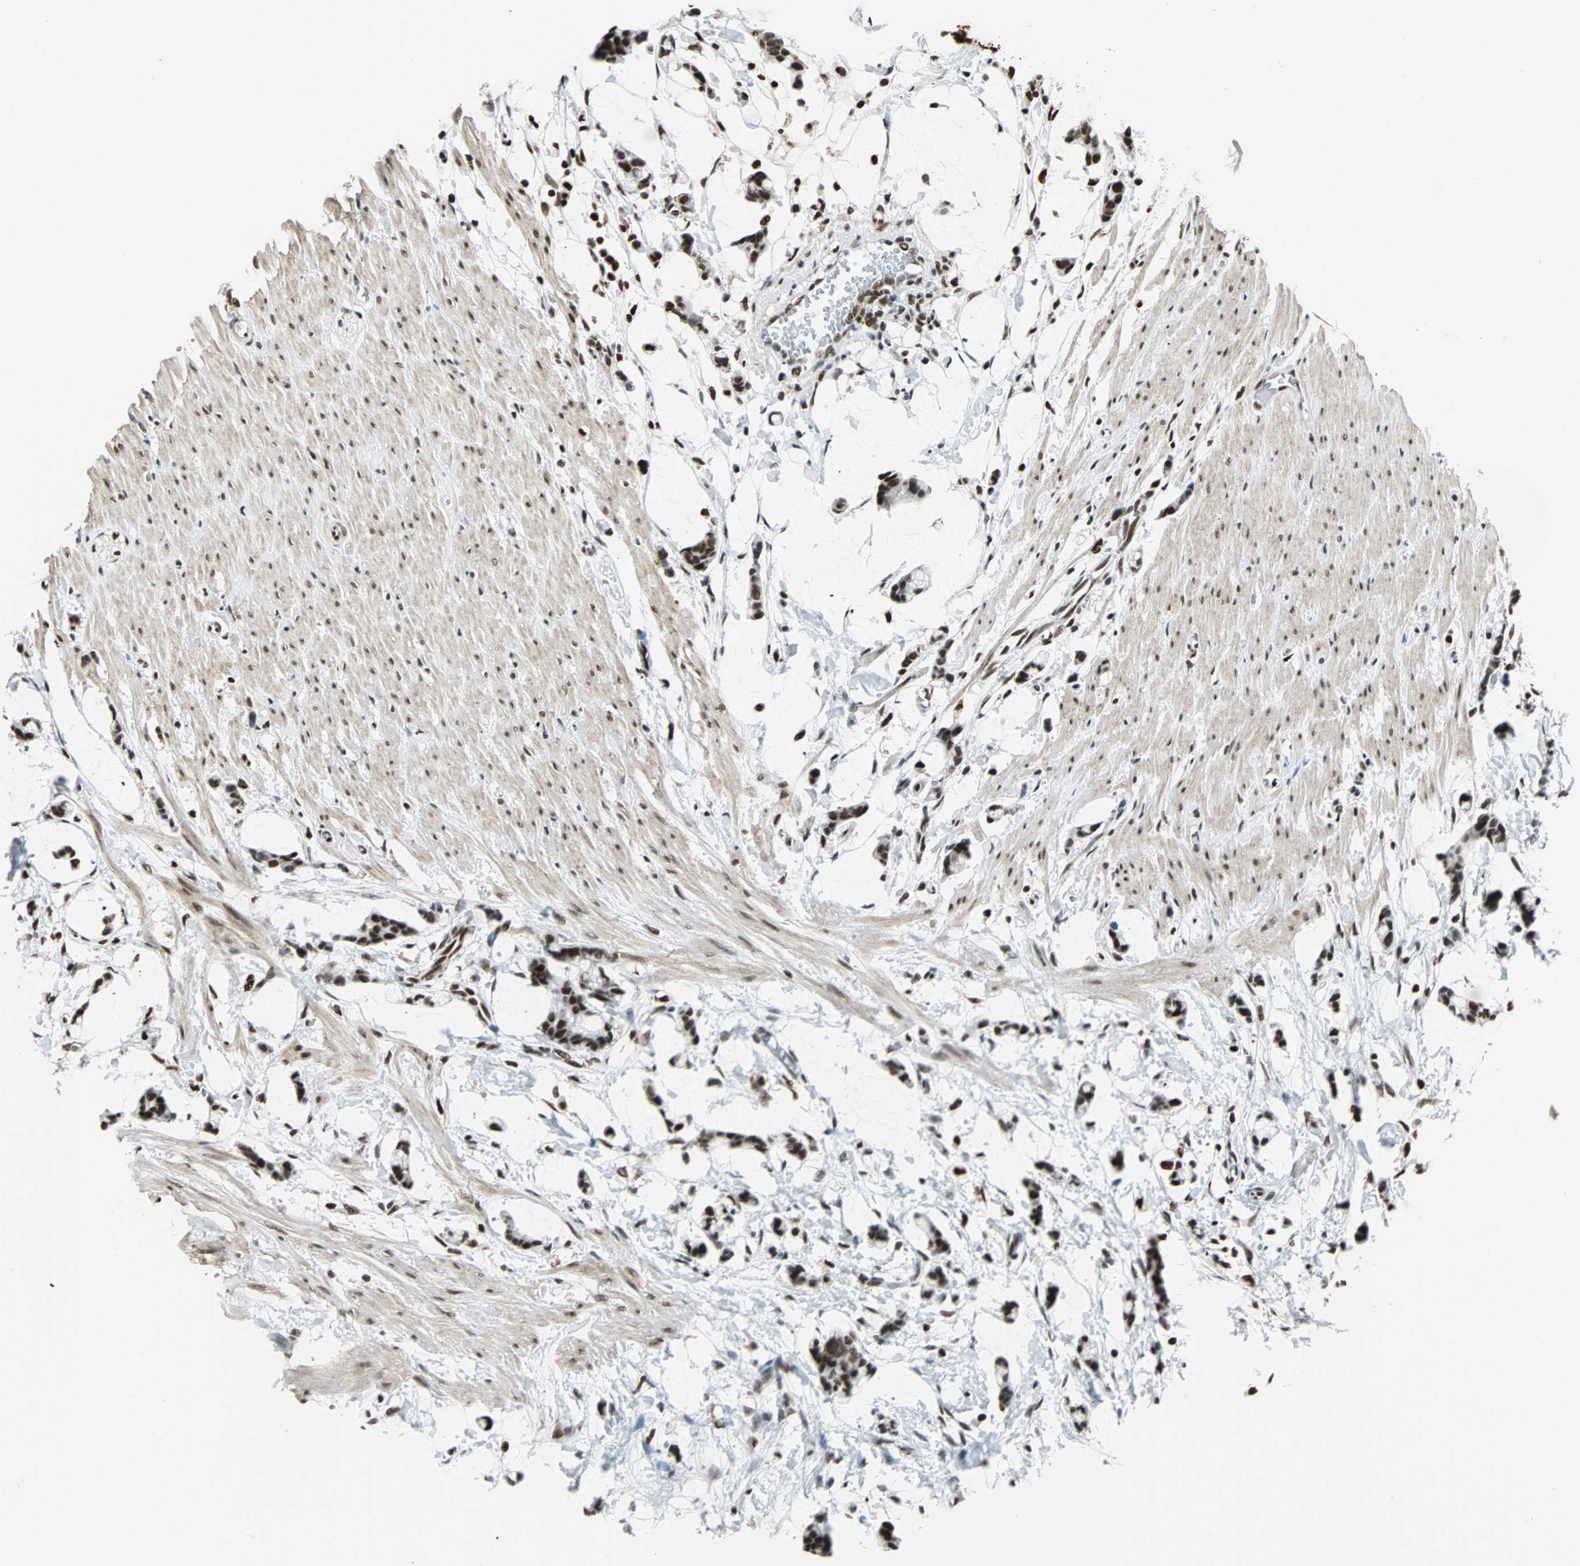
{"staining": {"intensity": "strong", "quantity": ">75%", "location": "nuclear"}, "tissue": "colorectal cancer", "cell_type": "Tumor cells", "image_type": "cancer", "snomed": [{"axis": "morphology", "description": "Adenocarcinoma, NOS"}, {"axis": "topography", "description": "Colon"}], "caption": "Immunohistochemistry image of neoplastic tissue: colorectal adenocarcinoma stained using immunohistochemistry exhibits high levels of strong protein expression localized specifically in the nuclear of tumor cells, appearing as a nuclear brown color.", "gene": "XRCC4", "patient": {"sex": "male", "age": 14}}